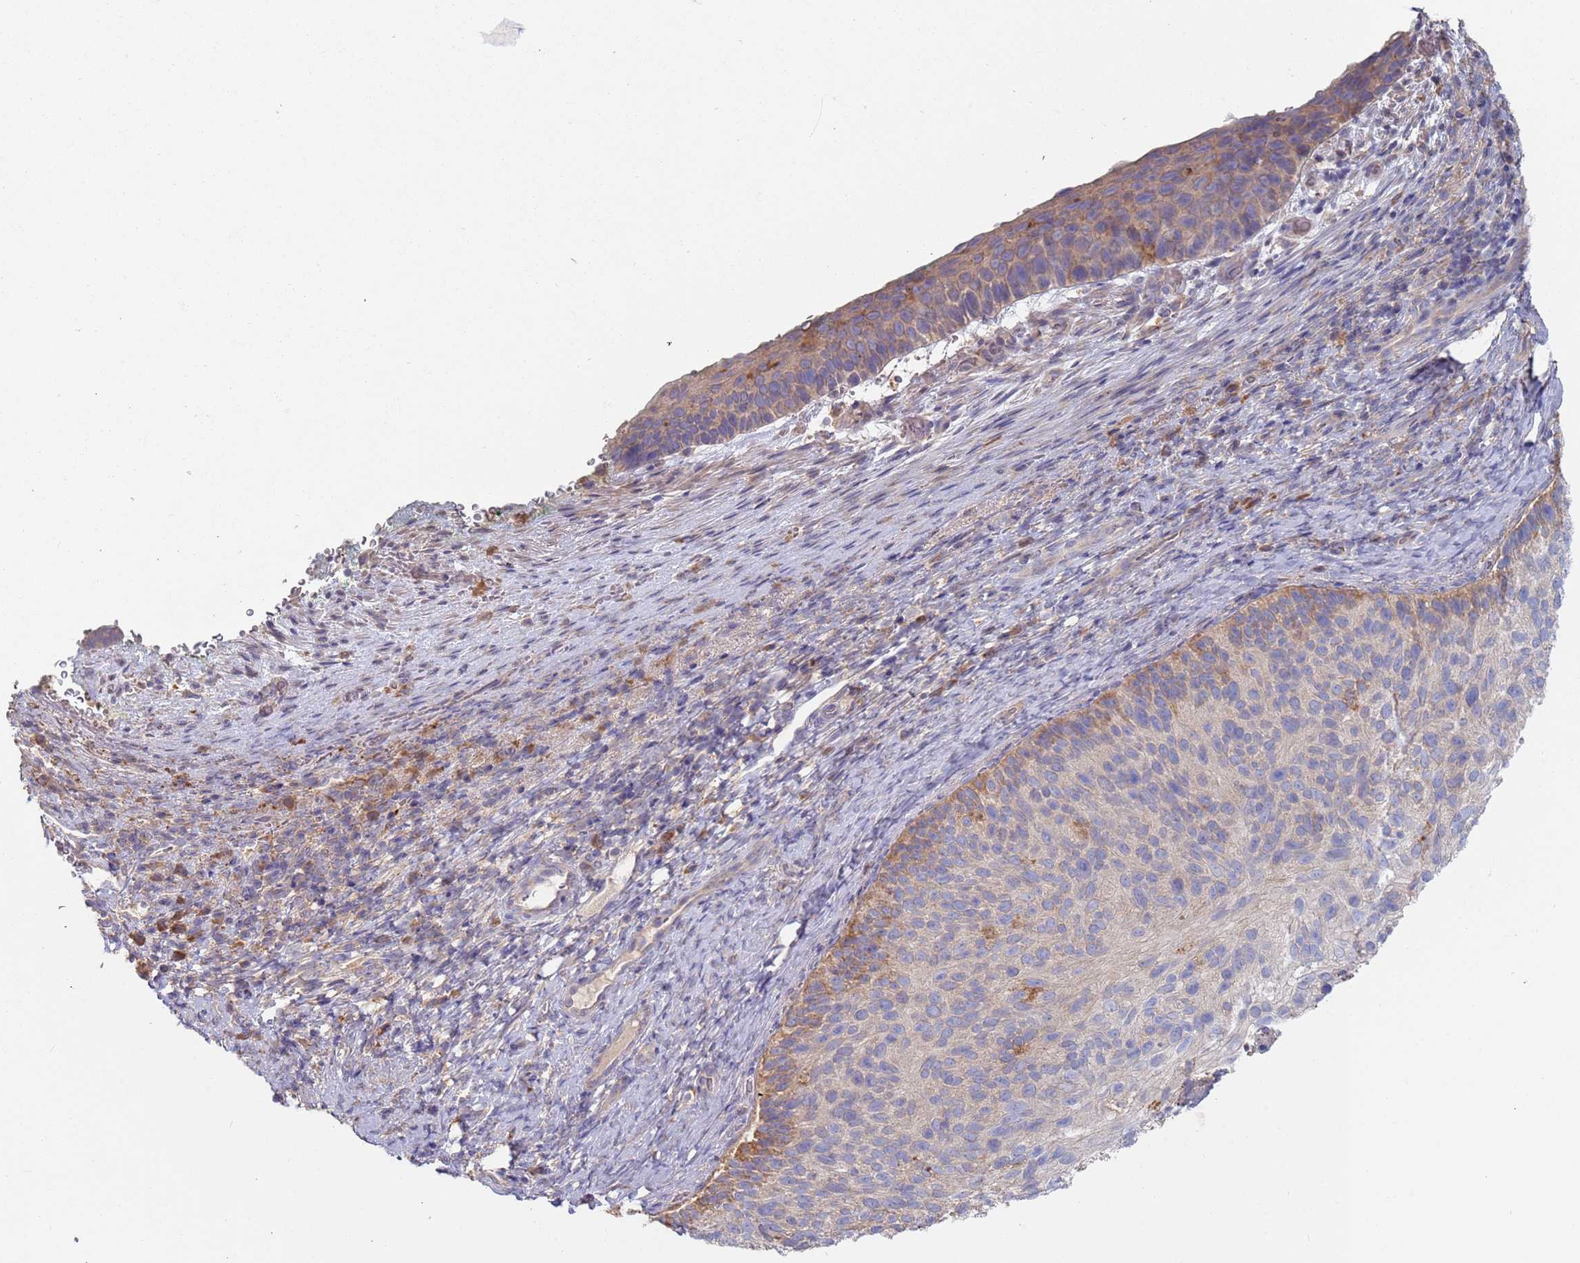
{"staining": {"intensity": "weak", "quantity": "<25%", "location": "cytoplasmic/membranous"}, "tissue": "cervical cancer", "cell_type": "Tumor cells", "image_type": "cancer", "snomed": [{"axis": "morphology", "description": "Squamous cell carcinoma, NOS"}, {"axis": "topography", "description": "Cervix"}], "caption": "The histopathology image exhibits no staining of tumor cells in cervical cancer (squamous cell carcinoma).", "gene": "MALRD1", "patient": {"sex": "female", "age": 80}}